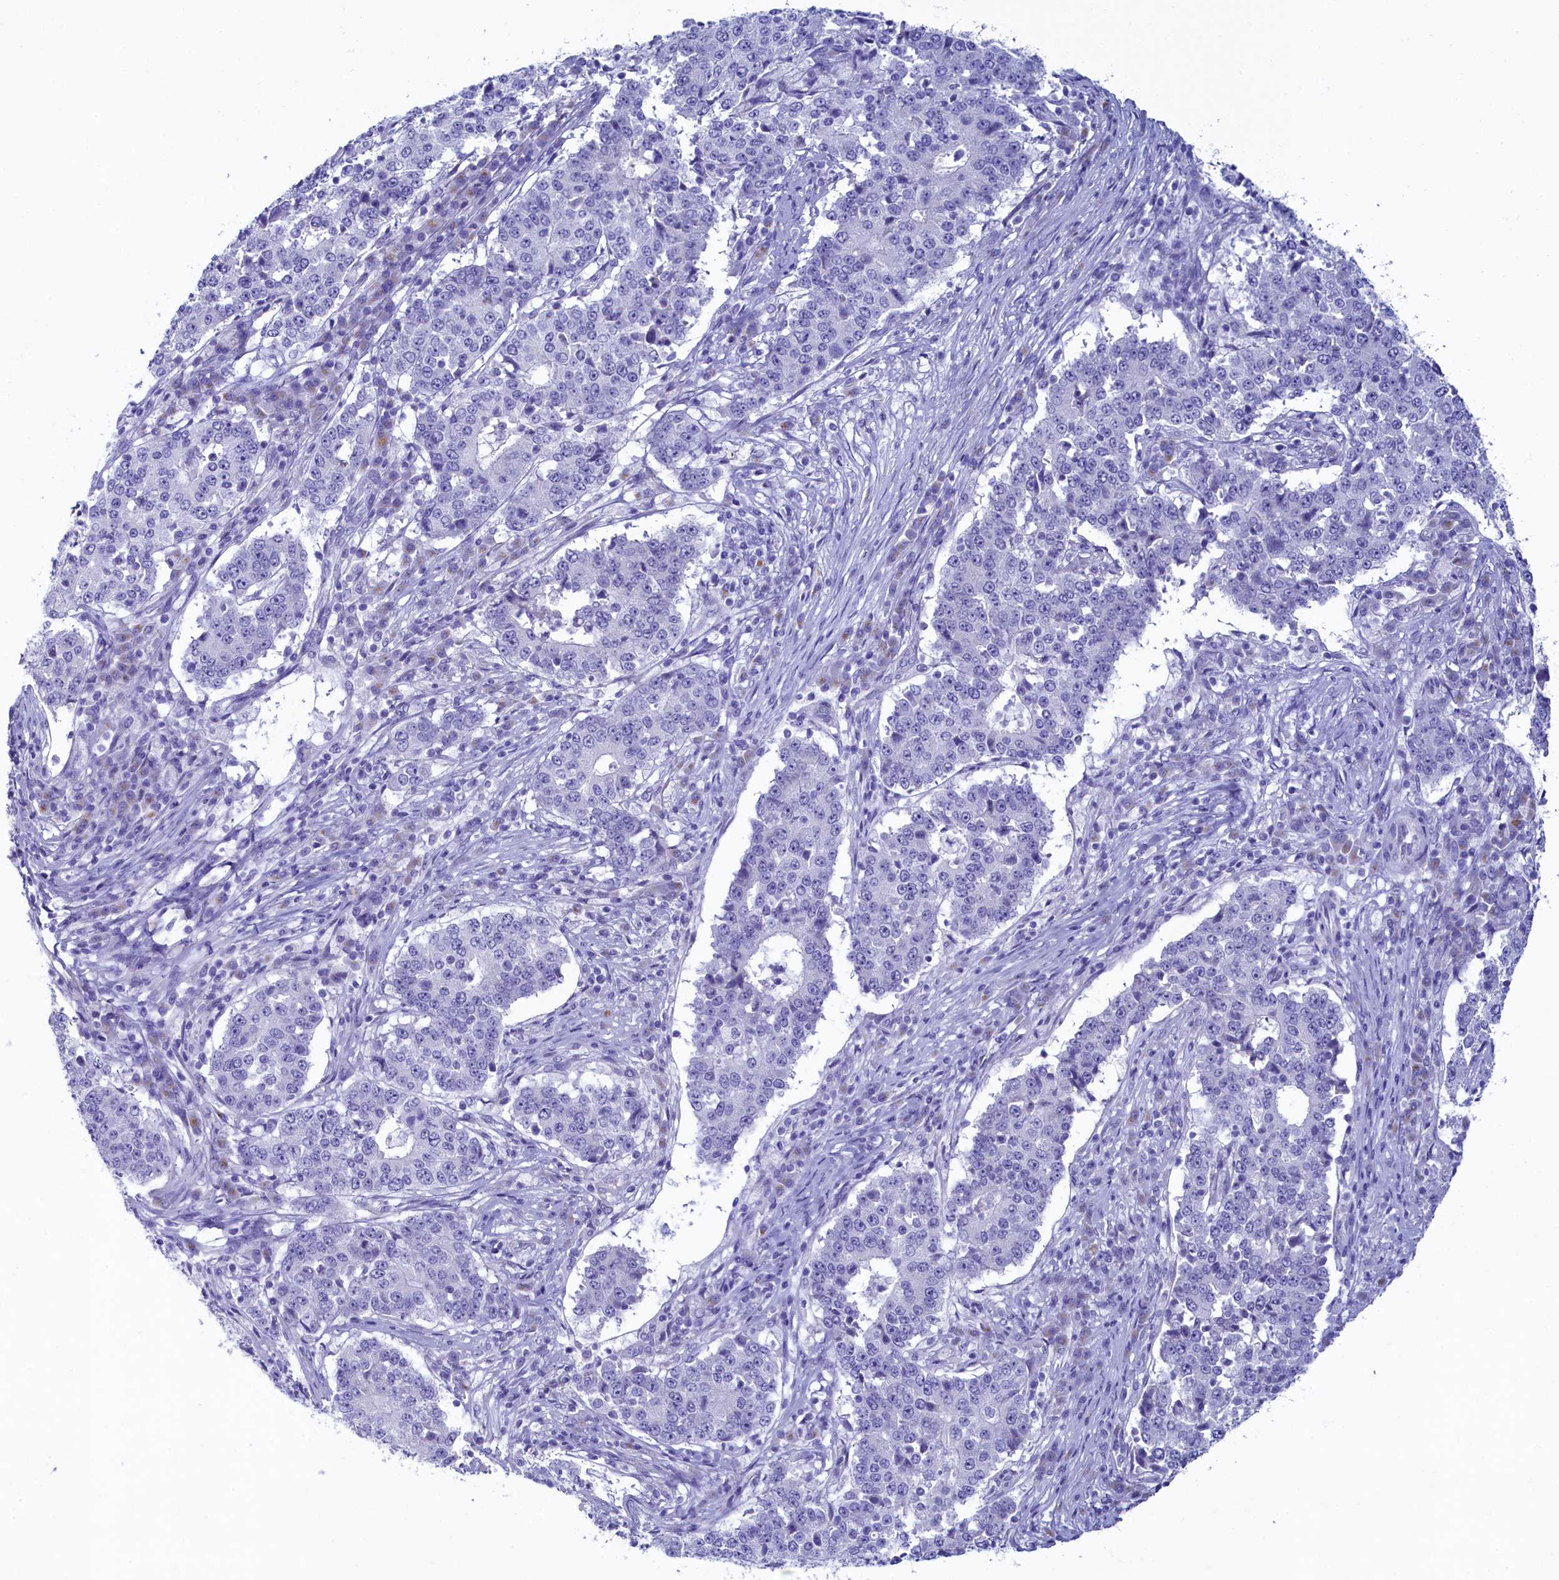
{"staining": {"intensity": "negative", "quantity": "none", "location": "none"}, "tissue": "stomach cancer", "cell_type": "Tumor cells", "image_type": "cancer", "snomed": [{"axis": "morphology", "description": "Adenocarcinoma, NOS"}, {"axis": "topography", "description": "Stomach"}], "caption": "This is an immunohistochemistry photomicrograph of human stomach cancer. There is no staining in tumor cells.", "gene": "SKA3", "patient": {"sex": "male", "age": 59}}